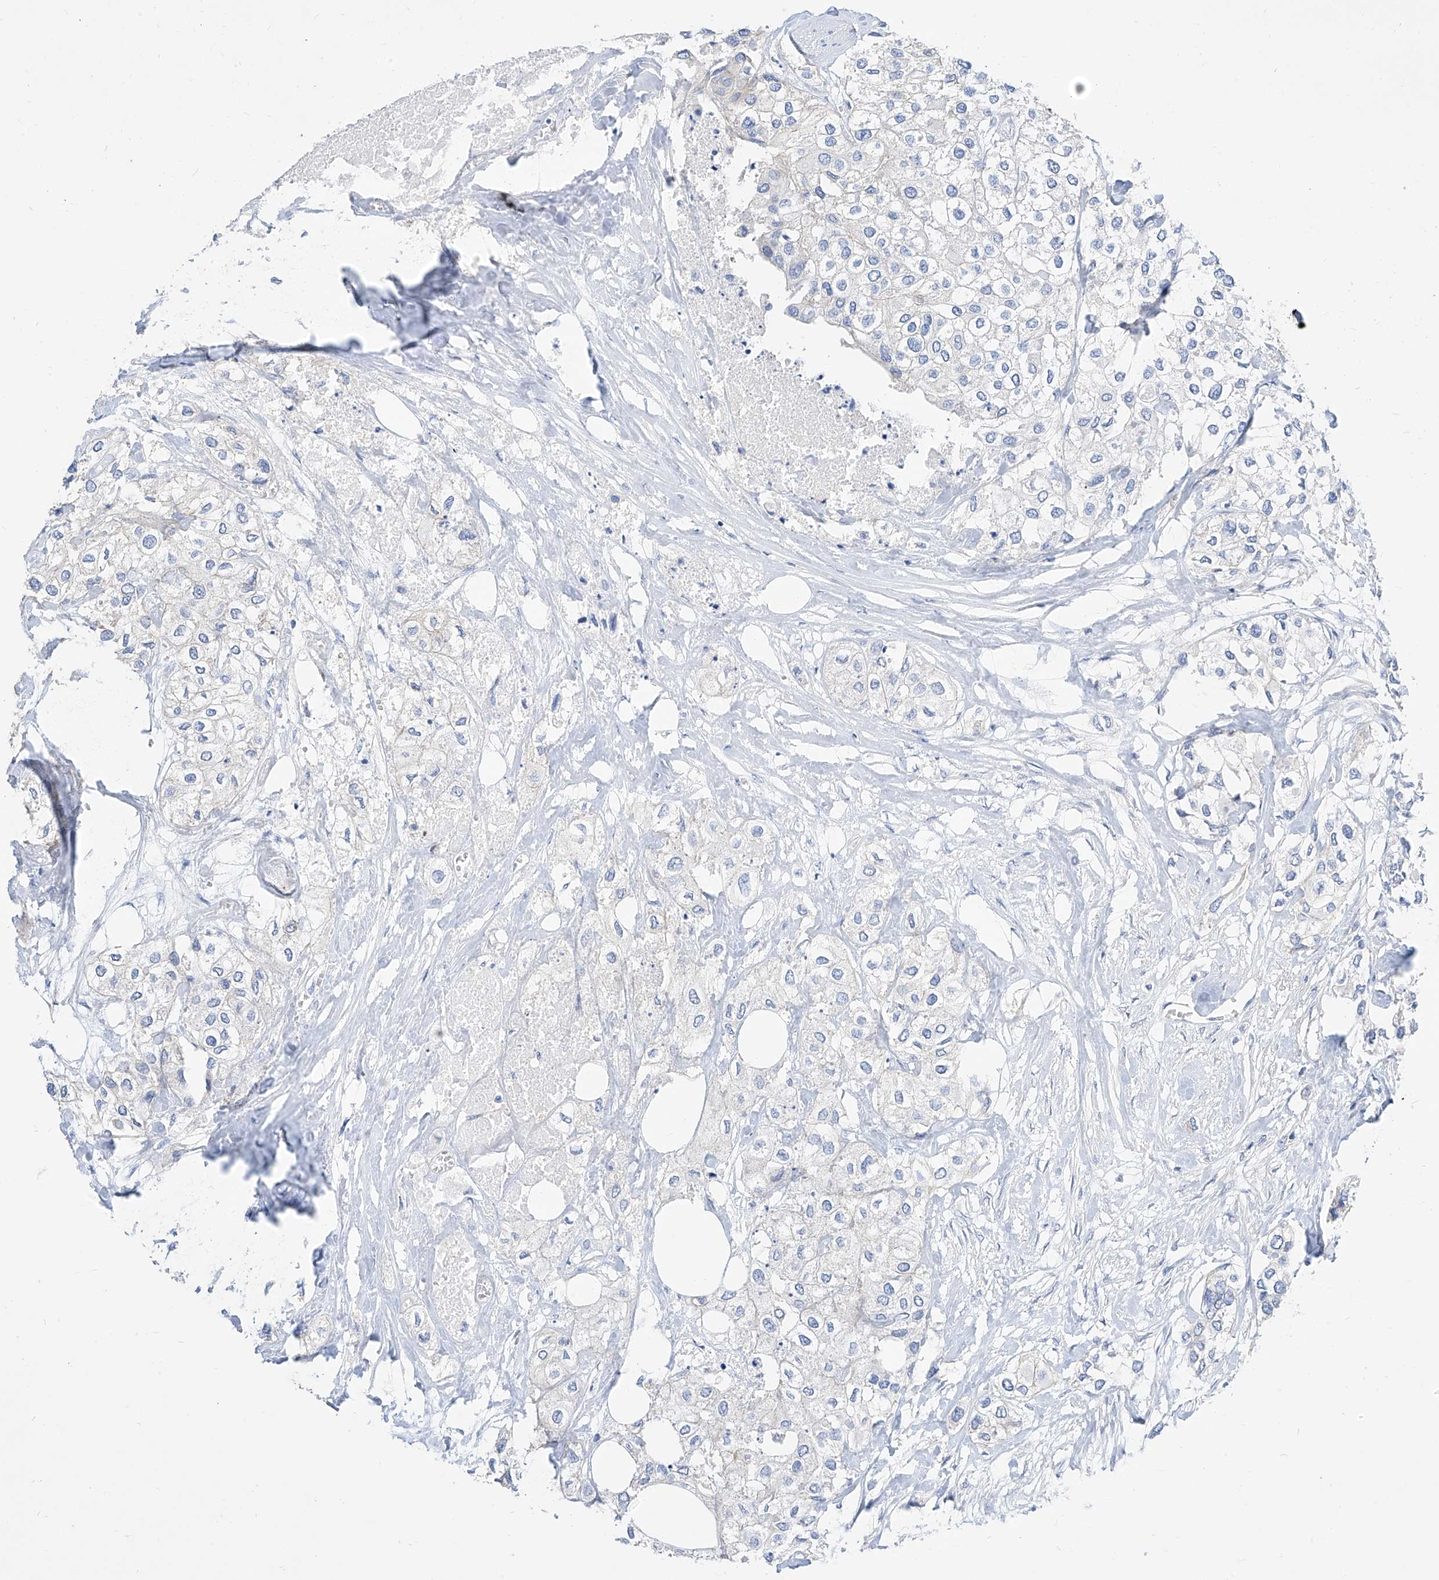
{"staining": {"intensity": "negative", "quantity": "none", "location": "none"}, "tissue": "urothelial cancer", "cell_type": "Tumor cells", "image_type": "cancer", "snomed": [{"axis": "morphology", "description": "Urothelial carcinoma, High grade"}, {"axis": "topography", "description": "Urinary bladder"}], "caption": "The photomicrograph shows no staining of tumor cells in urothelial carcinoma (high-grade).", "gene": "SCGB2A1", "patient": {"sex": "male", "age": 64}}